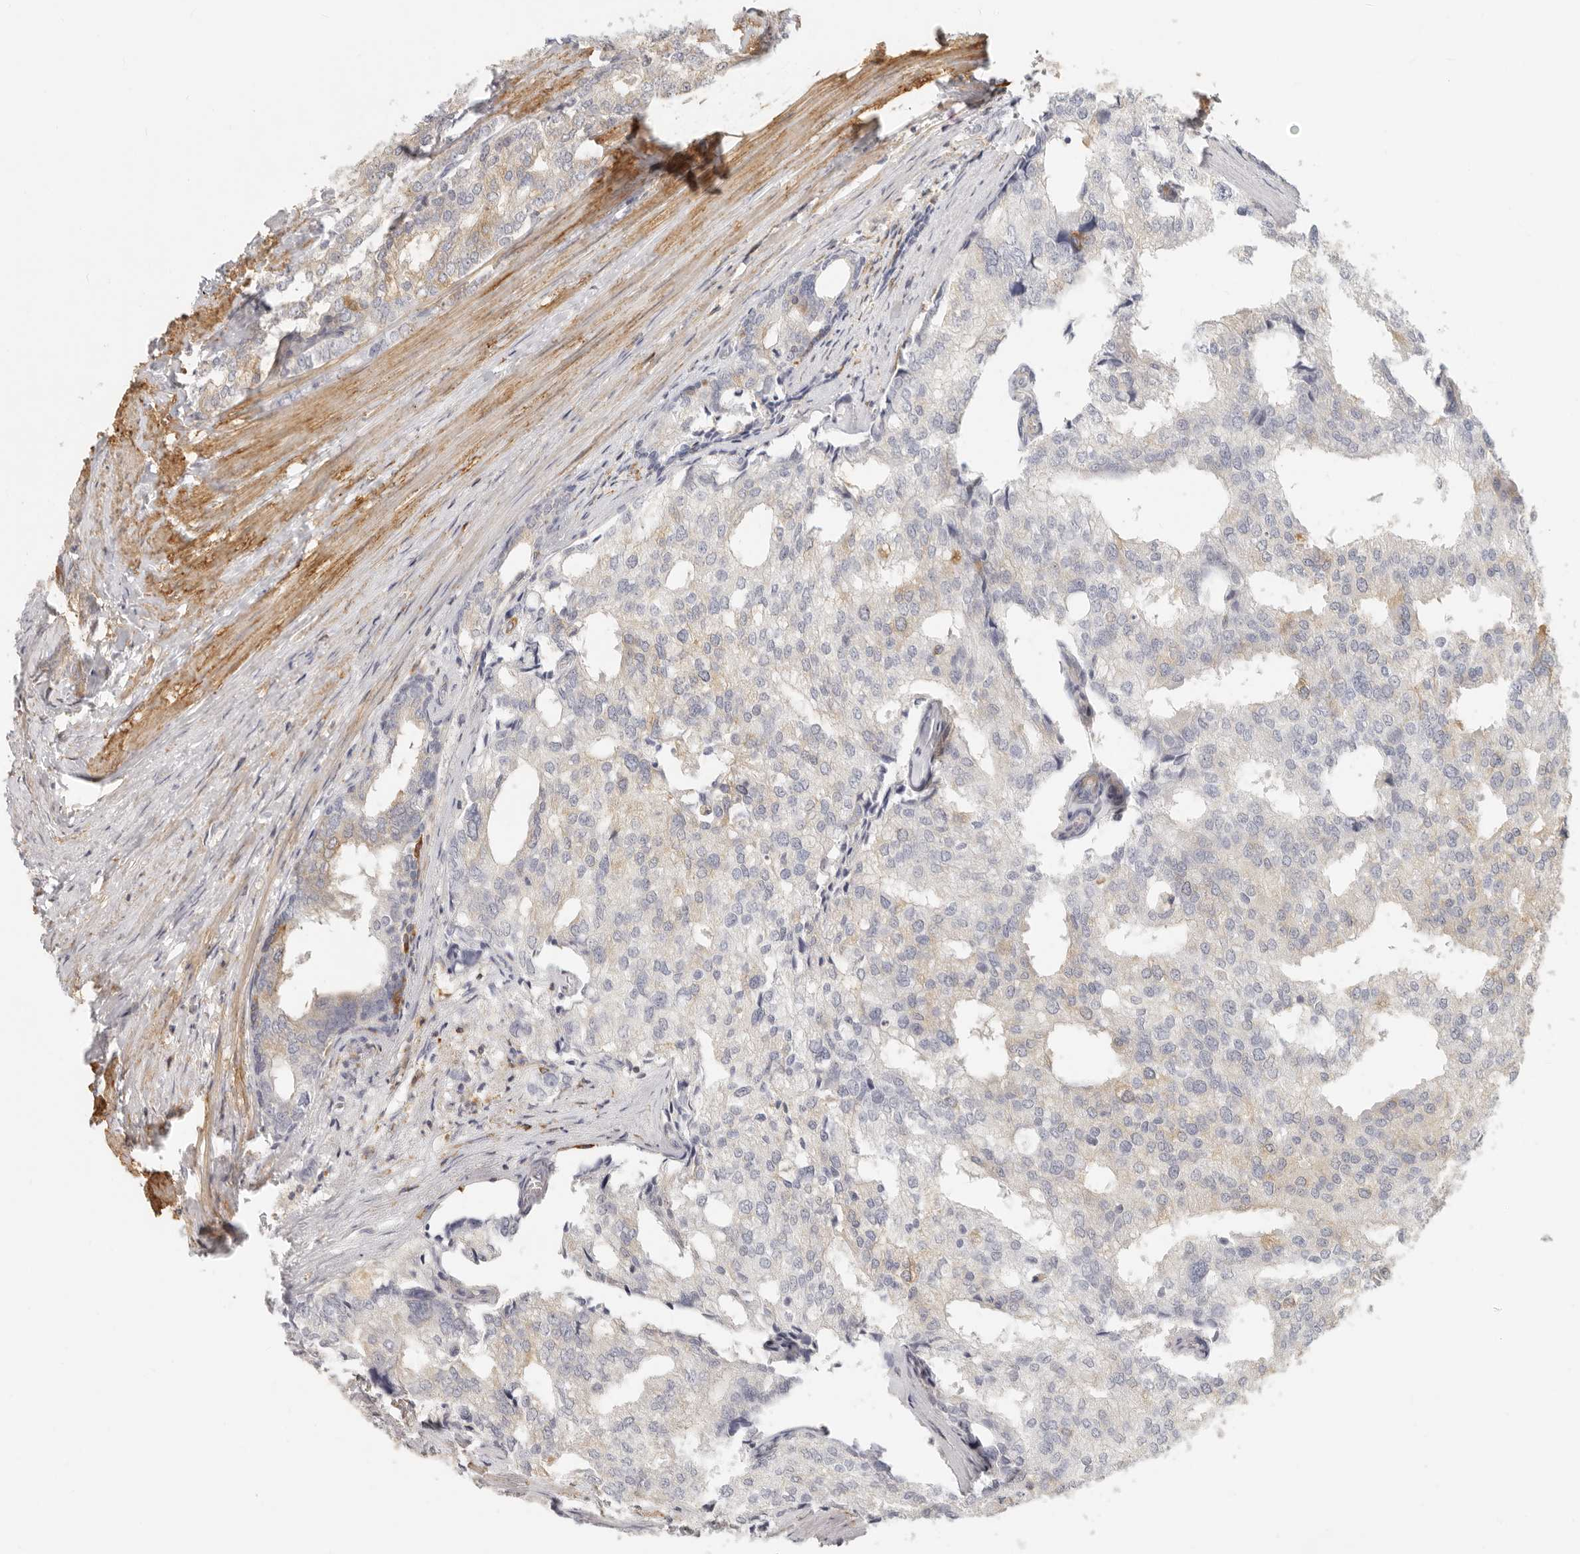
{"staining": {"intensity": "moderate", "quantity": "<25%", "location": "cytoplasmic/membranous"}, "tissue": "prostate cancer", "cell_type": "Tumor cells", "image_type": "cancer", "snomed": [{"axis": "morphology", "description": "Adenocarcinoma, High grade"}, {"axis": "topography", "description": "Prostate"}], "caption": "Immunohistochemical staining of human prostate high-grade adenocarcinoma displays low levels of moderate cytoplasmic/membranous expression in approximately <25% of tumor cells. (DAB (3,3'-diaminobenzidine) IHC with brightfield microscopy, high magnification).", "gene": "NIBAN1", "patient": {"sex": "male", "age": 50}}